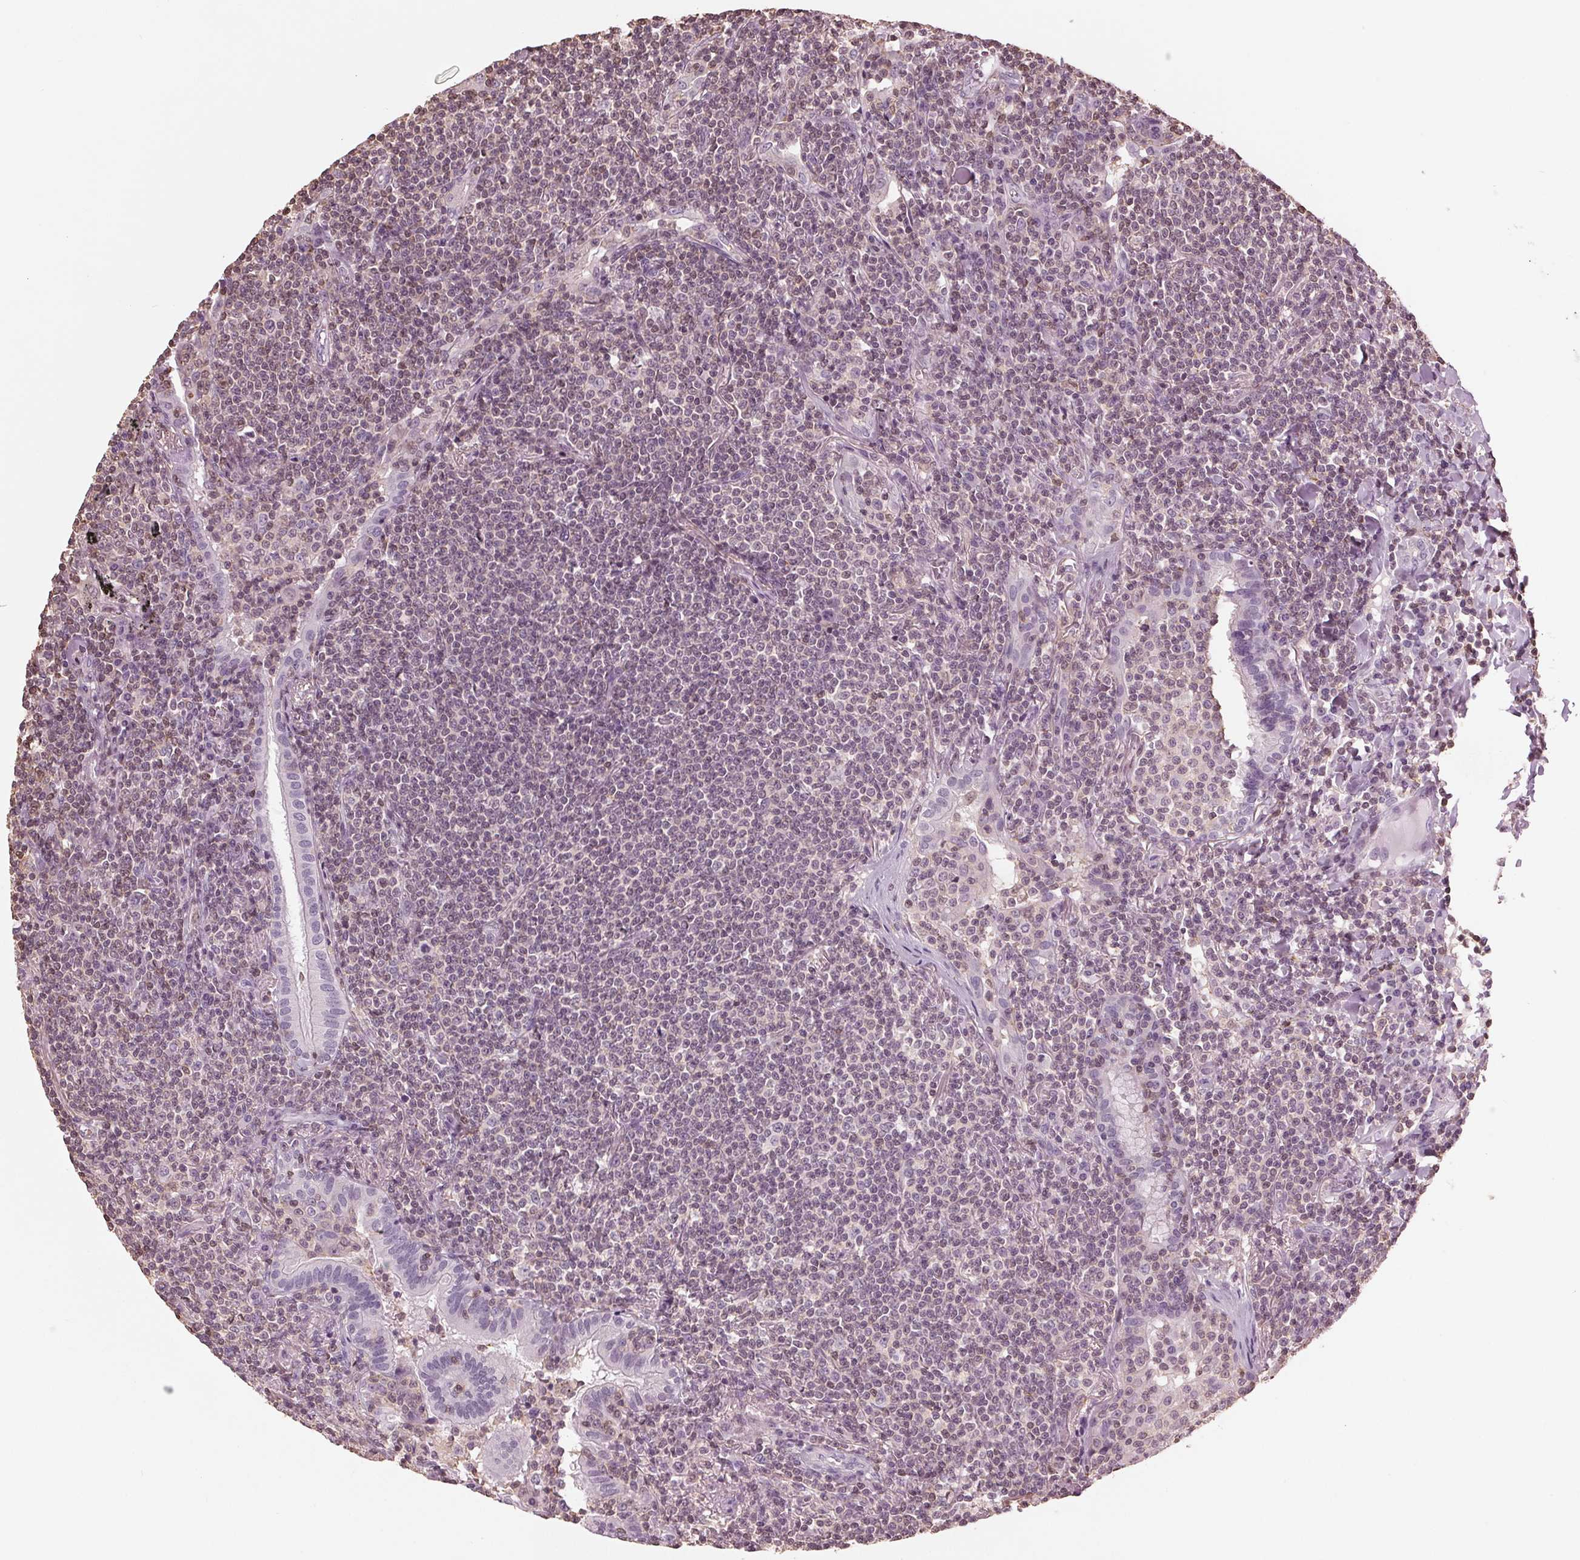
{"staining": {"intensity": "negative", "quantity": "none", "location": "none"}, "tissue": "lymphoma", "cell_type": "Tumor cells", "image_type": "cancer", "snomed": [{"axis": "morphology", "description": "Malignant lymphoma, non-Hodgkin's type, Low grade"}, {"axis": "topography", "description": "Lung"}], "caption": "This is an IHC photomicrograph of human low-grade malignant lymphoma, non-Hodgkin's type. There is no positivity in tumor cells.", "gene": "BTLA", "patient": {"sex": "female", "age": 71}}